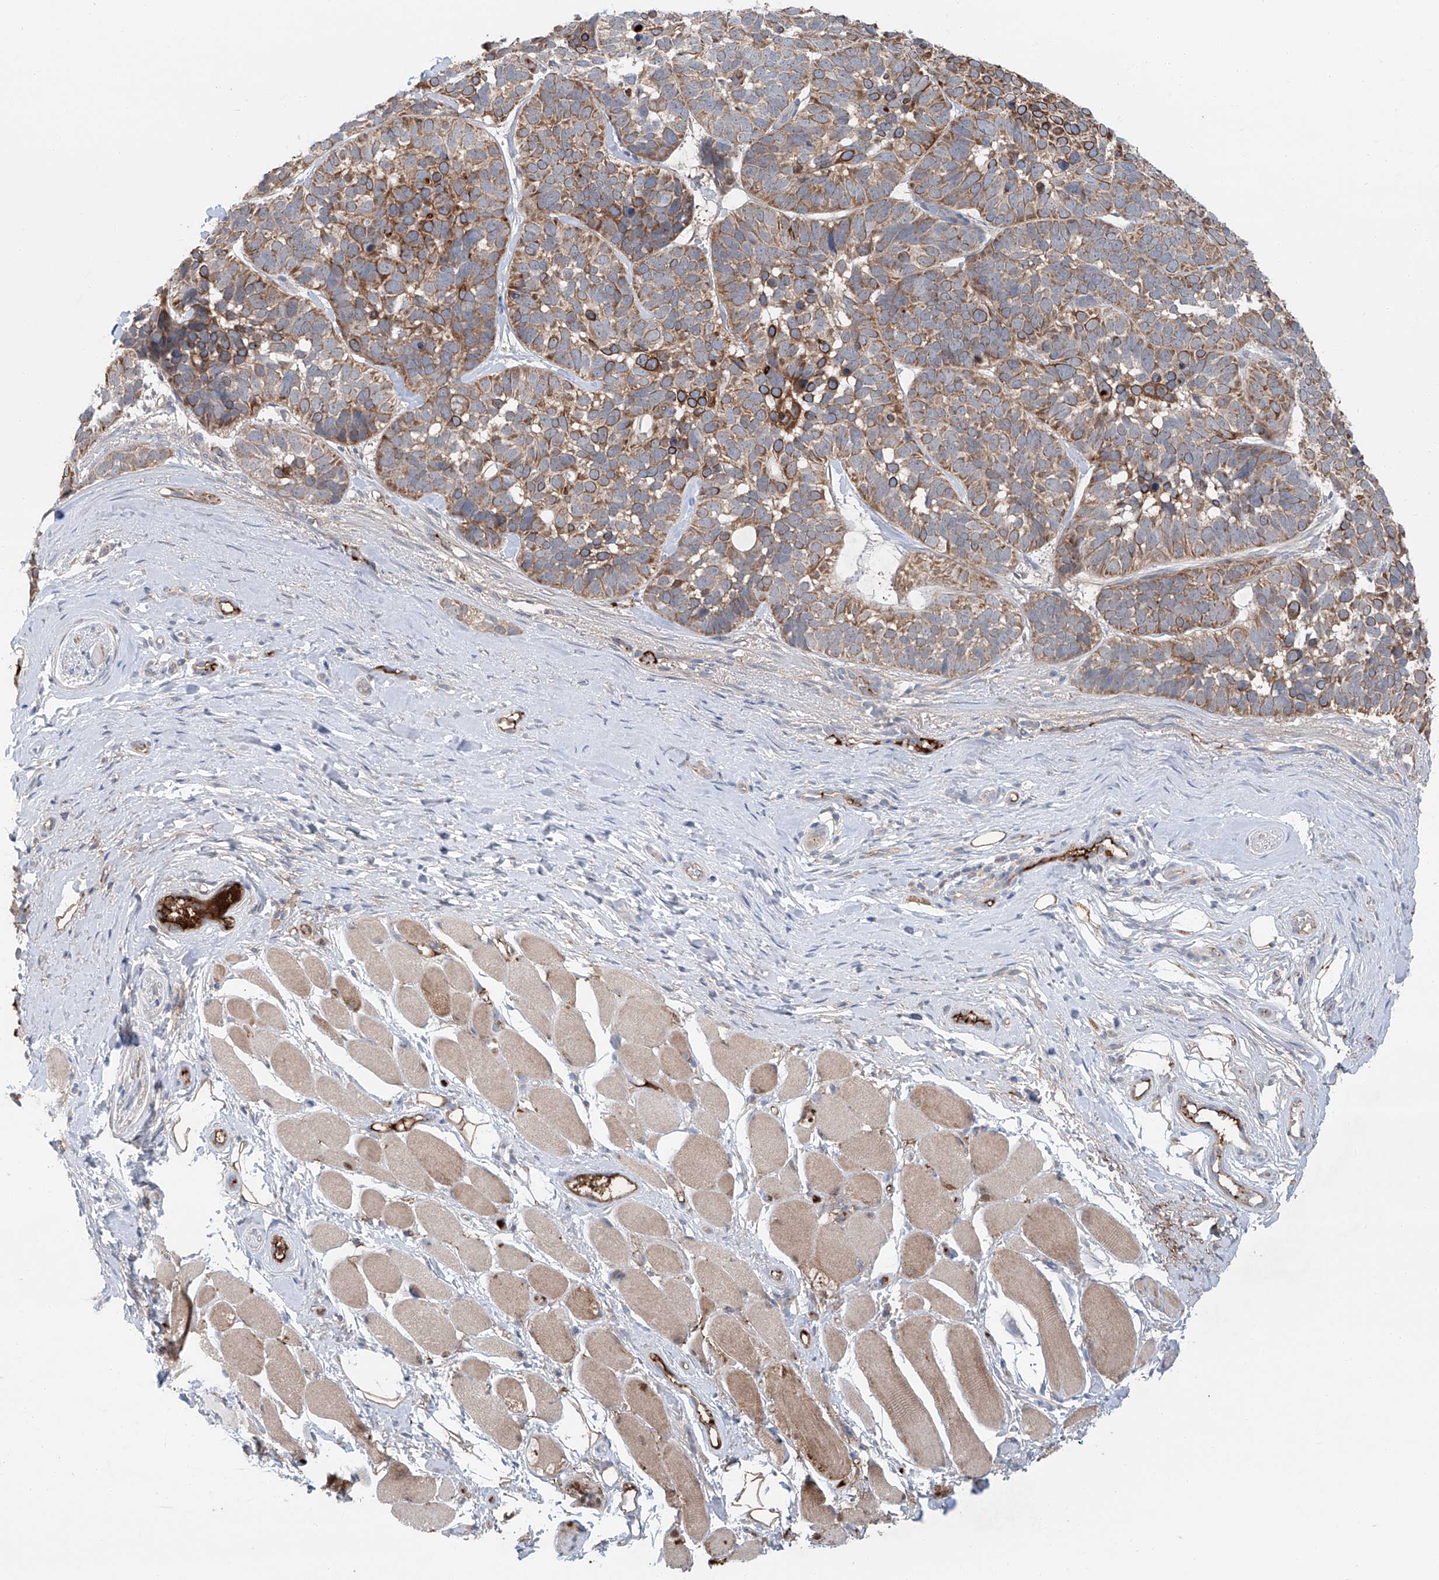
{"staining": {"intensity": "moderate", "quantity": ">75%", "location": "cytoplasmic/membranous"}, "tissue": "skin cancer", "cell_type": "Tumor cells", "image_type": "cancer", "snomed": [{"axis": "morphology", "description": "Basal cell carcinoma"}, {"axis": "topography", "description": "Skin"}], "caption": "Immunohistochemical staining of skin cancer reveals moderate cytoplasmic/membranous protein expression in about >75% of tumor cells.", "gene": "SIX4", "patient": {"sex": "male", "age": 62}}